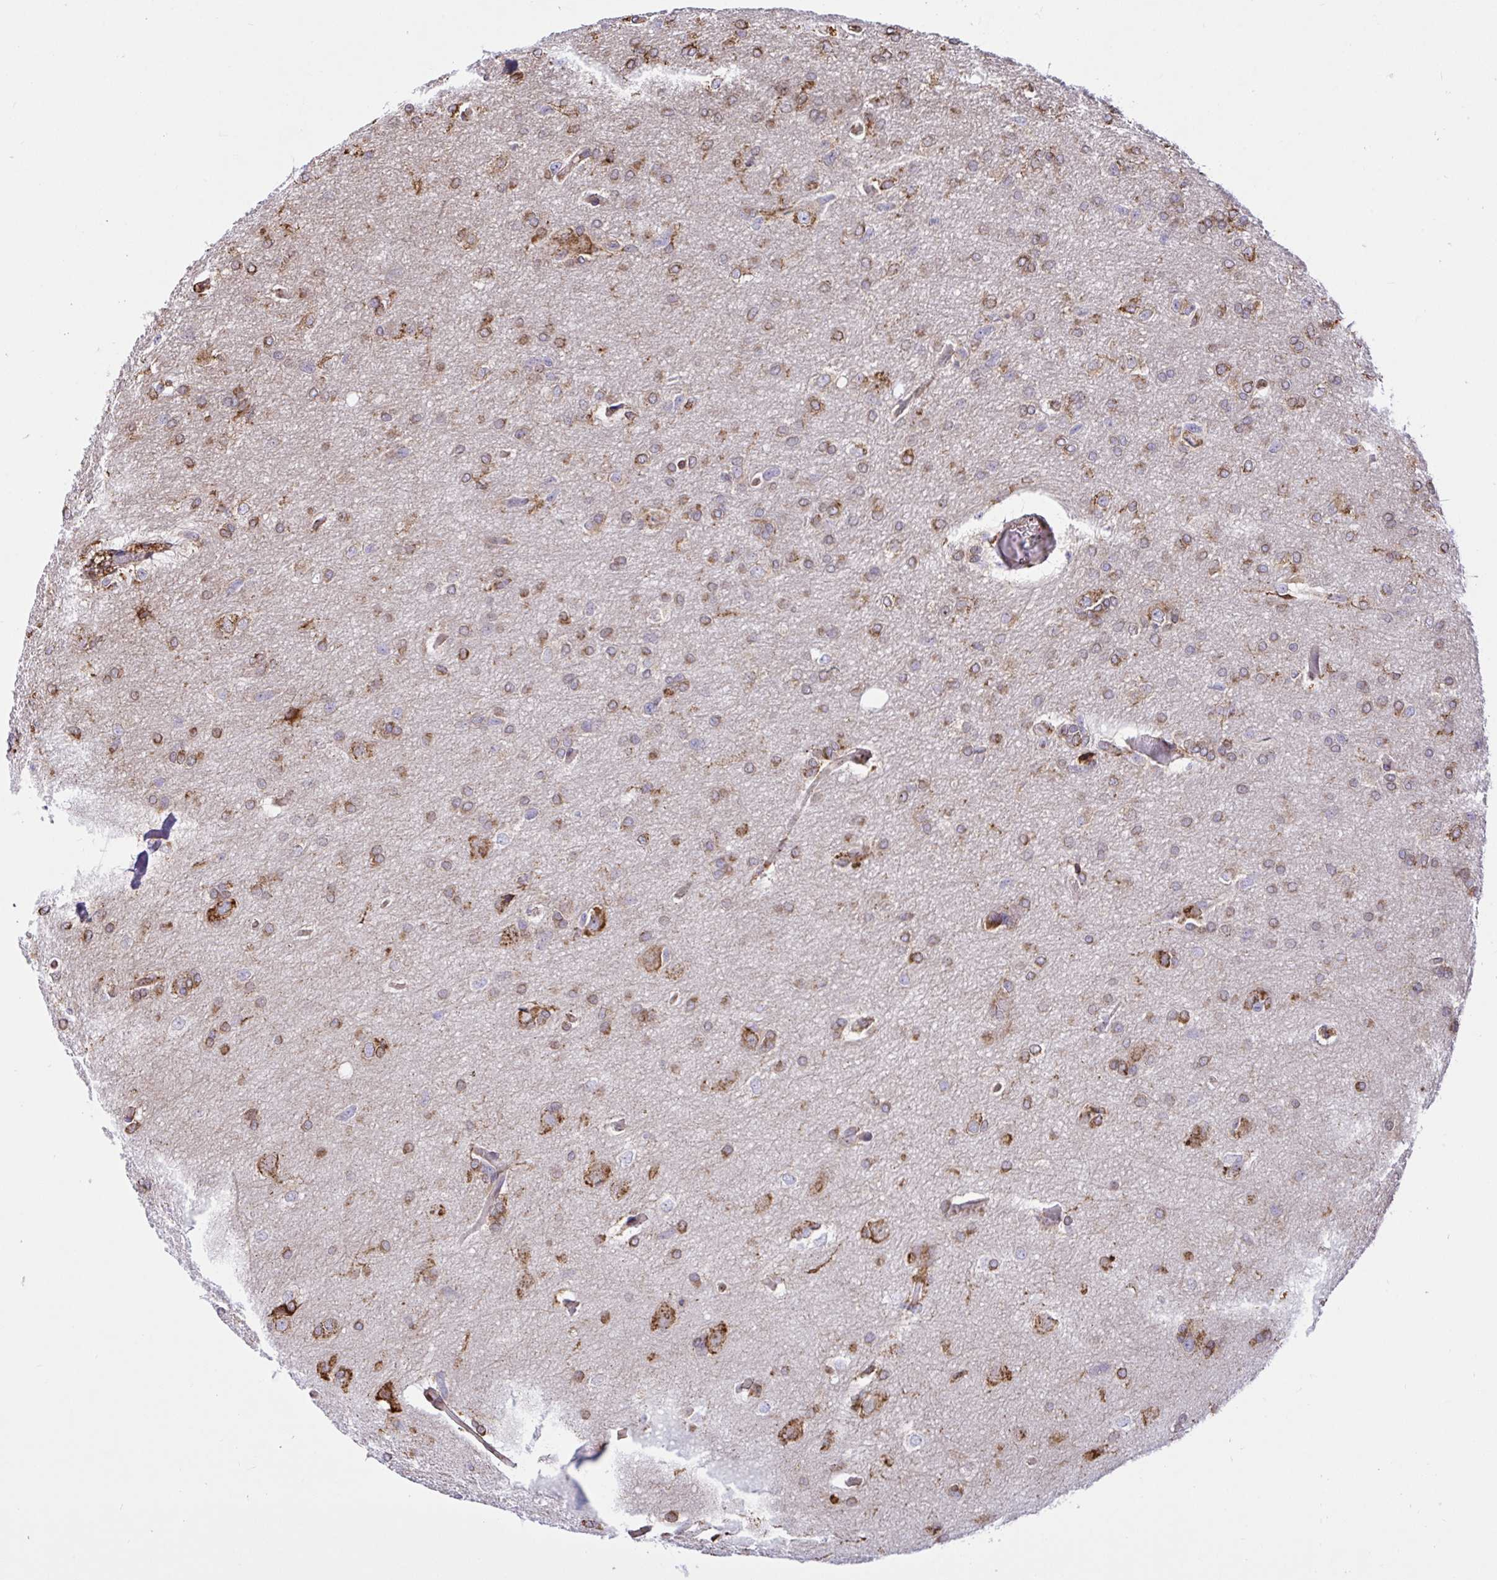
{"staining": {"intensity": "moderate", "quantity": "25%-75%", "location": "cytoplasmic/membranous"}, "tissue": "glioma", "cell_type": "Tumor cells", "image_type": "cancer", "snomed": [{"axis": "morphology", "description": "Glioma, malignant, Low grade"}, {"axis": "topography", "description": "Brain"}], "caption": "Malignant glioma (low-grade) was stained to show a protein in brown. There is medium levels of moderate cytoplasmic/membranous expression in about 25%-75% of tumor cells.", "gene": "CLGN", "patient": {"sex": "male", "age": 26}}